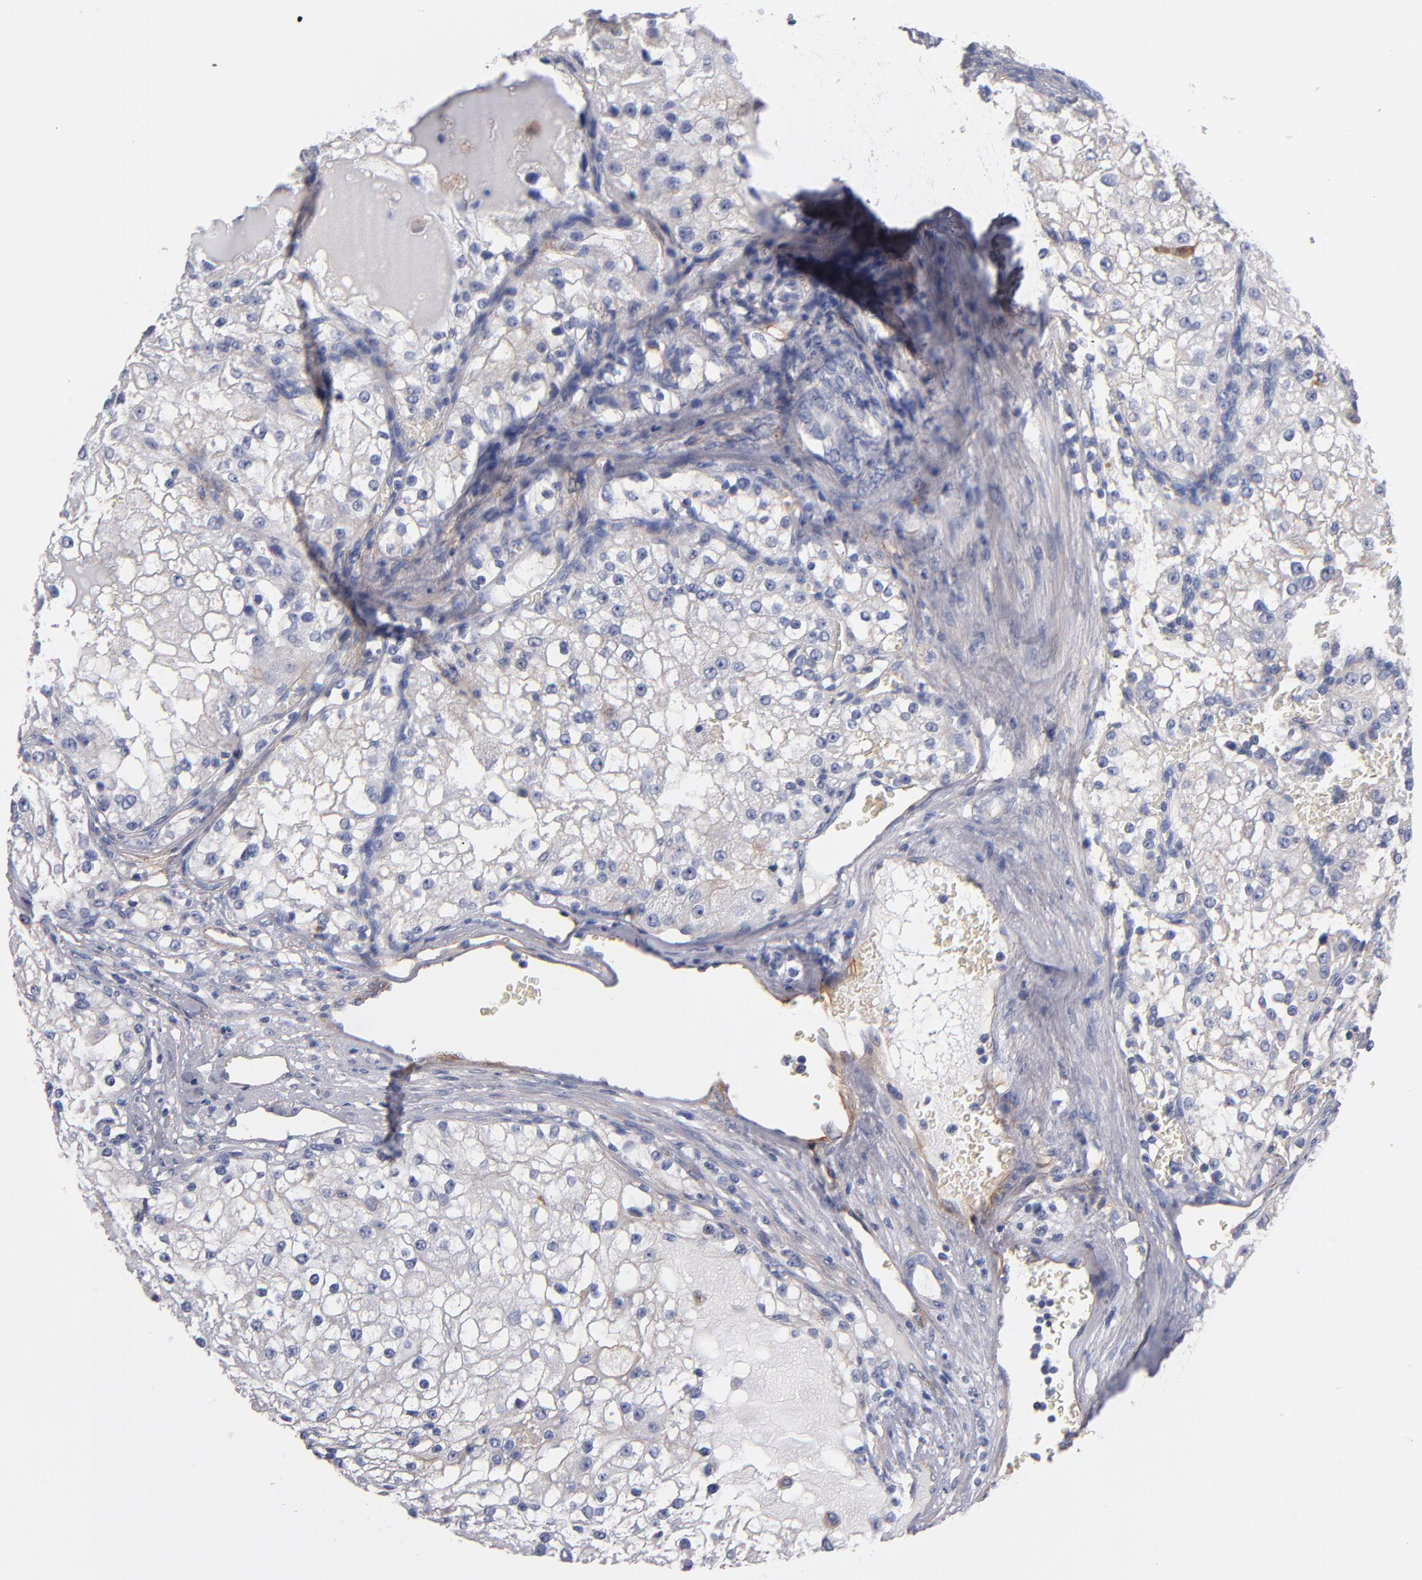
{"staining": {"intensity": "weak", "quantity": "<25%", "location": "cytoplasmic/membranous"}, "tissue": "renal cancer", "cell_type": "Tumor cells", "image_type": "cancer", "snomed": [{"axis": "morphology", "description": "Adenocarcinoma, NOS"}, {"axis": "topography", "description": "Kidney"}], "caption": "This is a image of IHC staining of renal cancer (adenocarcinoma), which shows no expression in tumor cells.", "gene": "PLSCR4", "patient": {"sex": "female", "age": 74}}